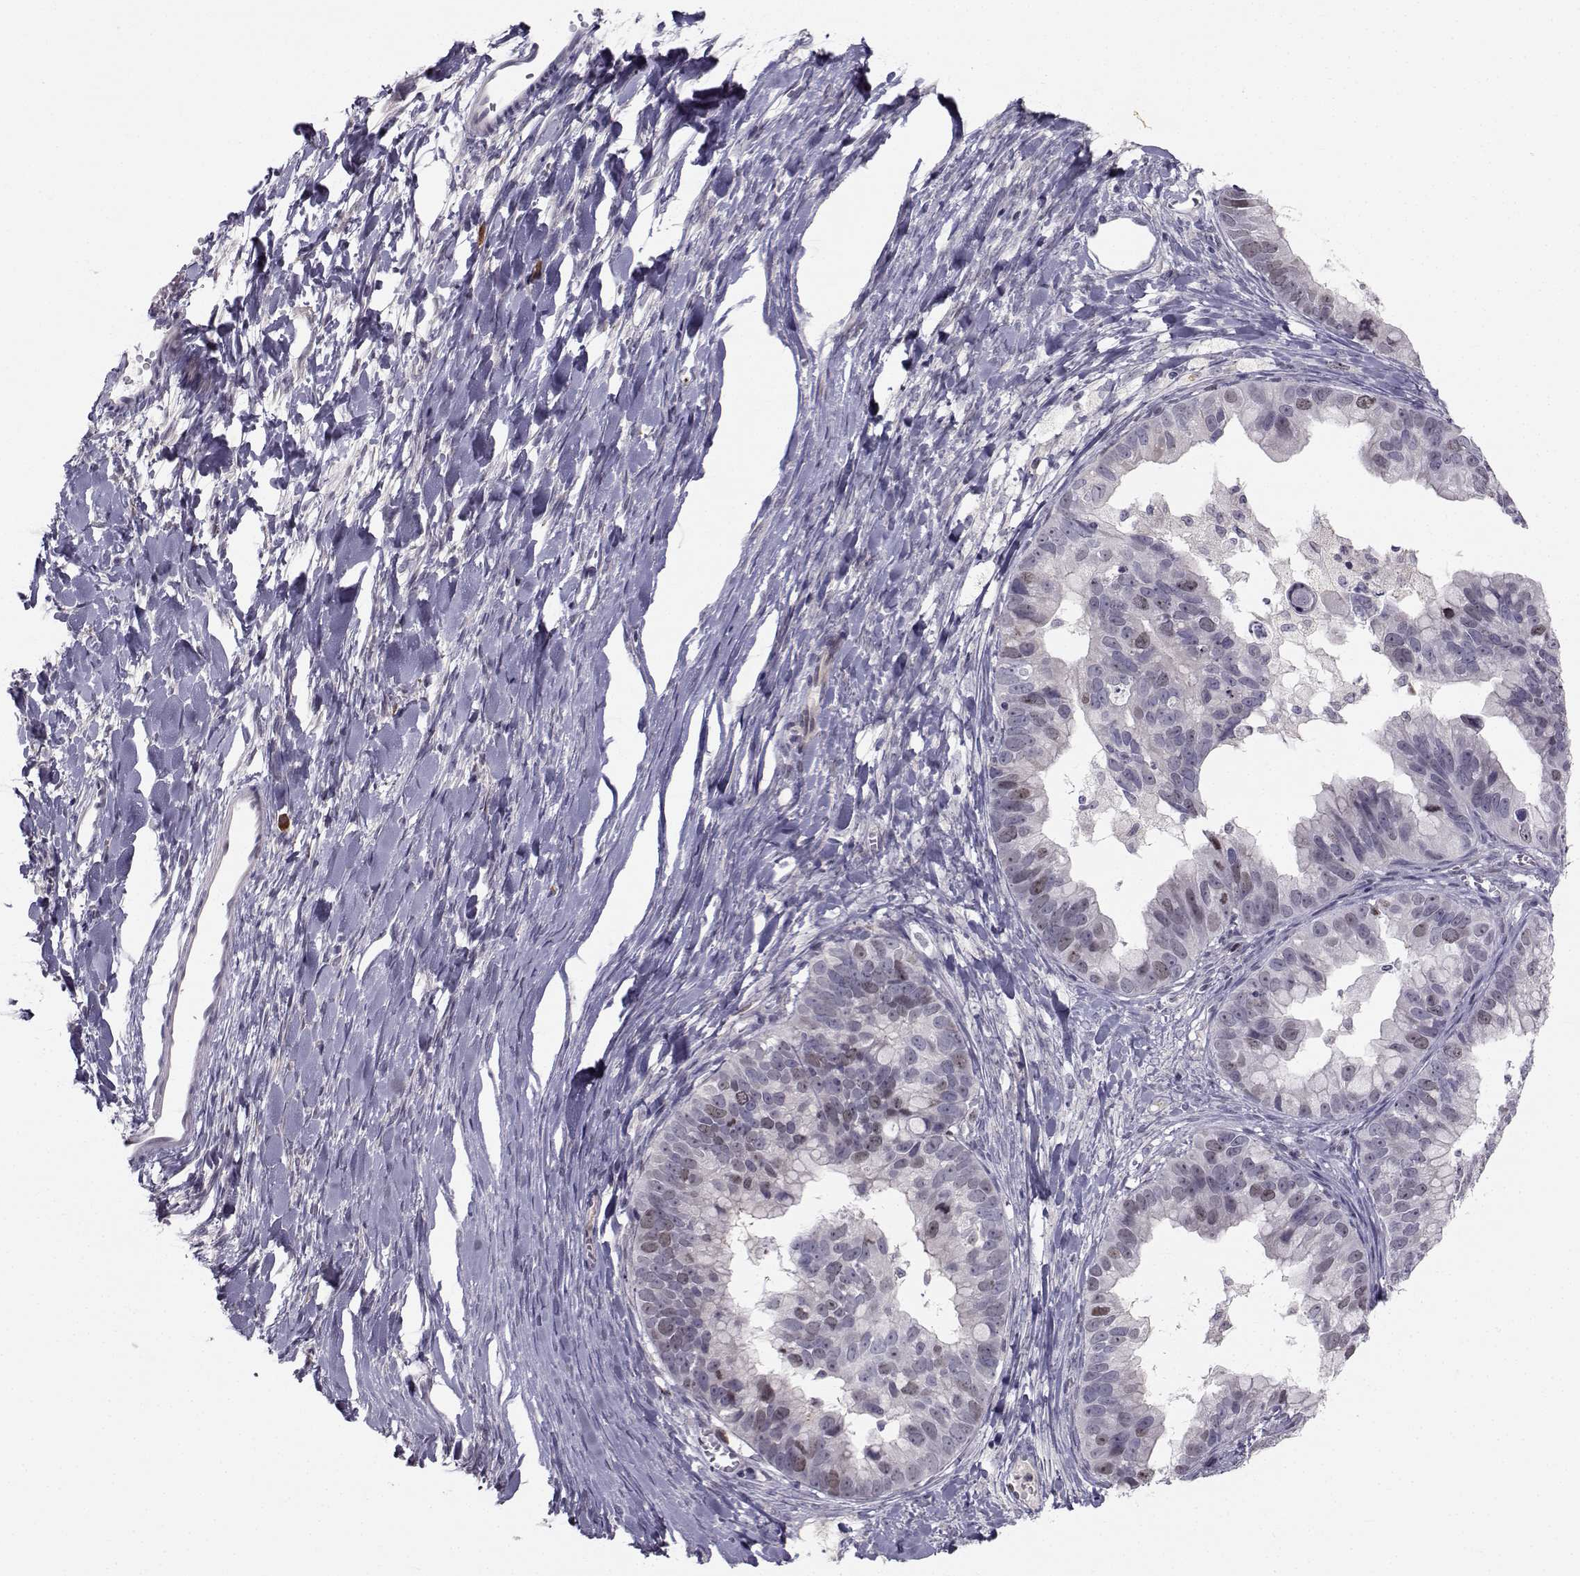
{"staining": {"intensity": "weak", "quantity": "<25%", "location": "nuclear"}, "tissue": "ovarian cancer", "cell_type": "Tumor cells", "image_type": "cancer", "snomed": [{"axis": "morphology", "description": "Cystadenocarcinoma, mucinous, NOS"}, {"axis": "topography", "description": "Ovary"}], "caption": "Immunohistochemical staining of human ovarian cancer exhibits no significant positivity in tumor cells. (DAB immunohistochemistry with hematoxylin counter stain).", "gene": "LRP8", "patient": {"sex": "female", "age": 76}}